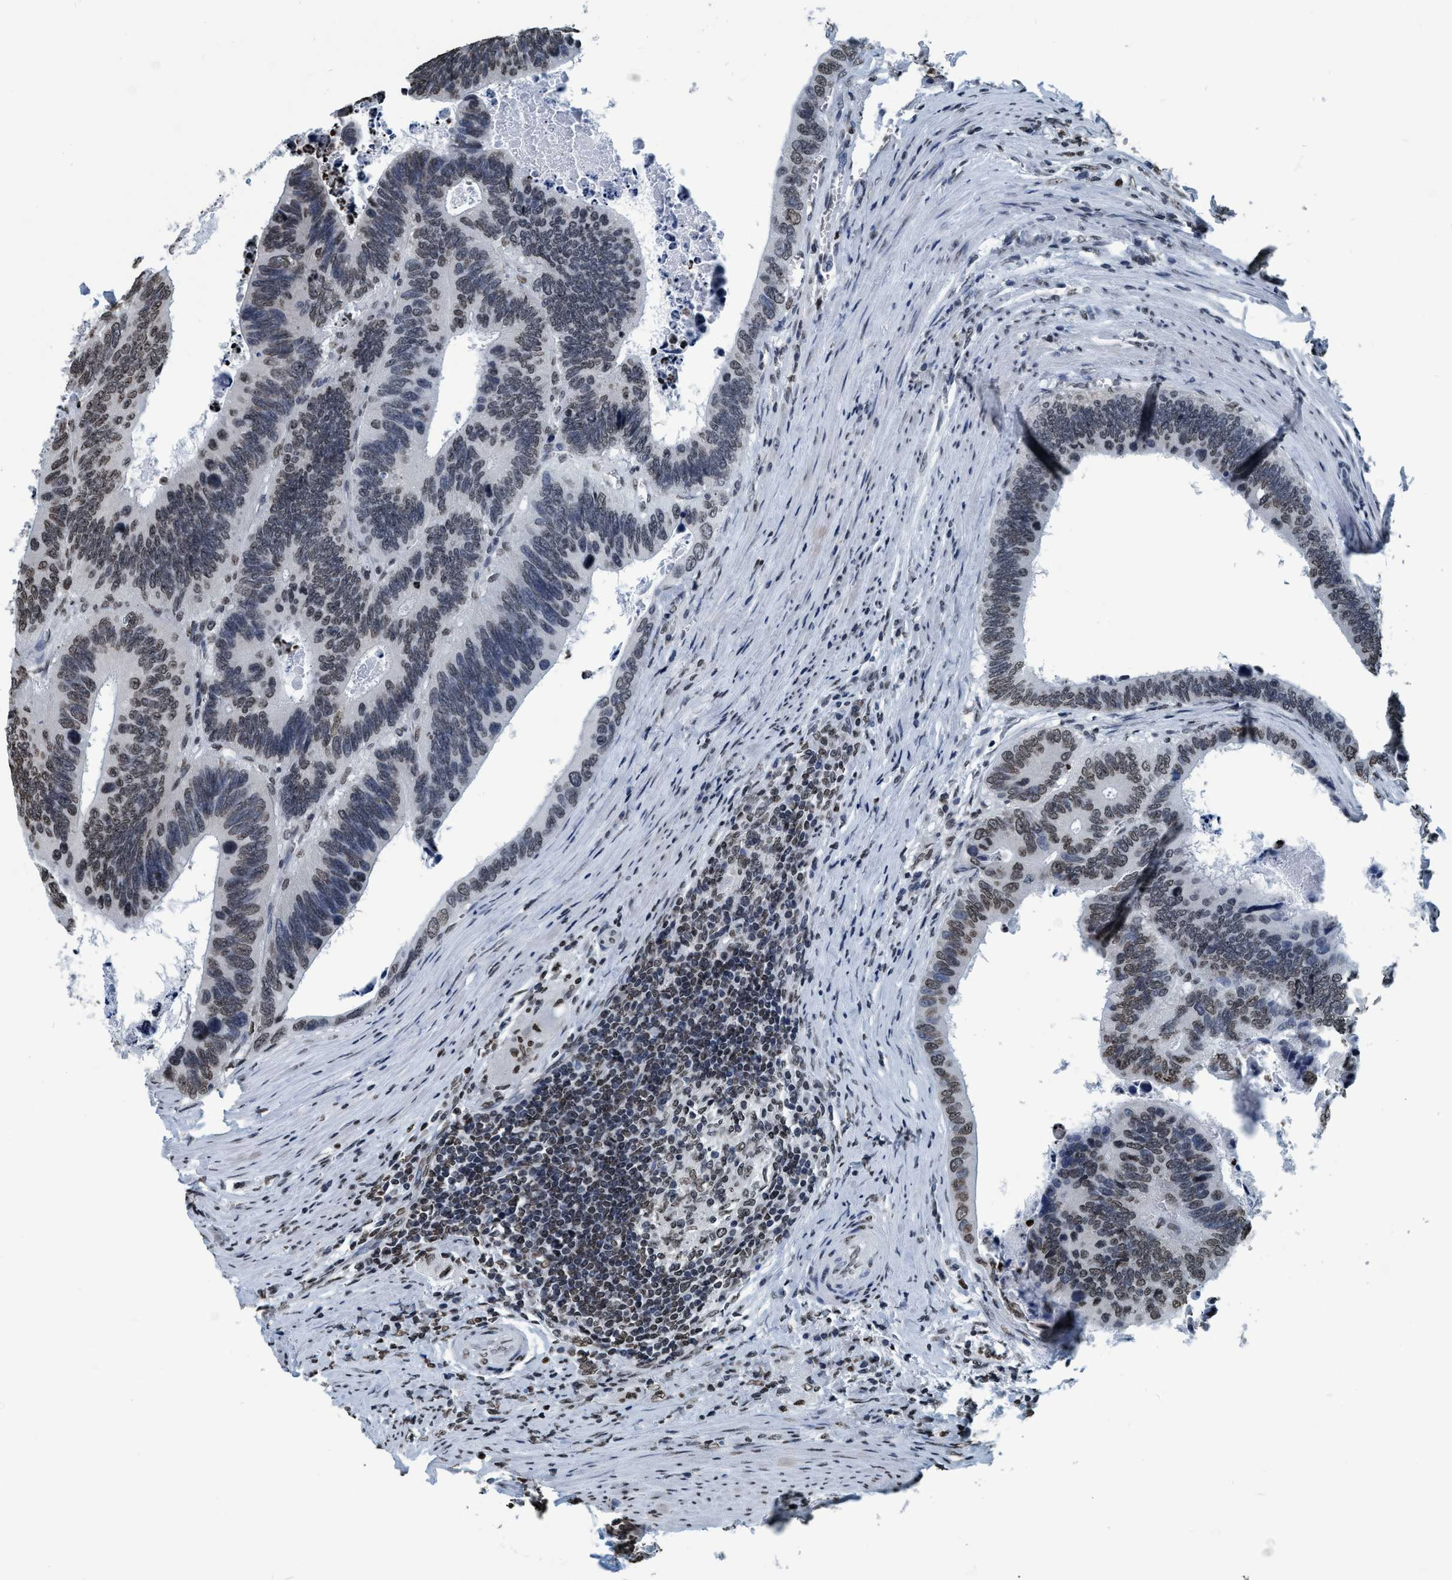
{"staining": {"intensity": "weak", "quantity": "<25%", "location": "nuclear"}, "tissue": "colorectal cancer", "cell_type": "Tumor cells", "image_type": "cancer", "snomed": [{"axis": "morphology", "description": "Adenocarcinoma, NOS"}, {"axis": "topography", "description": "Colon"}], "caption": "This is an IHC micrograph of human colorectal adenocarcinoma. There is no staining in tumor cells.", "gene": "CCNE2", "patient": {"sex": "male", "age": 72}}